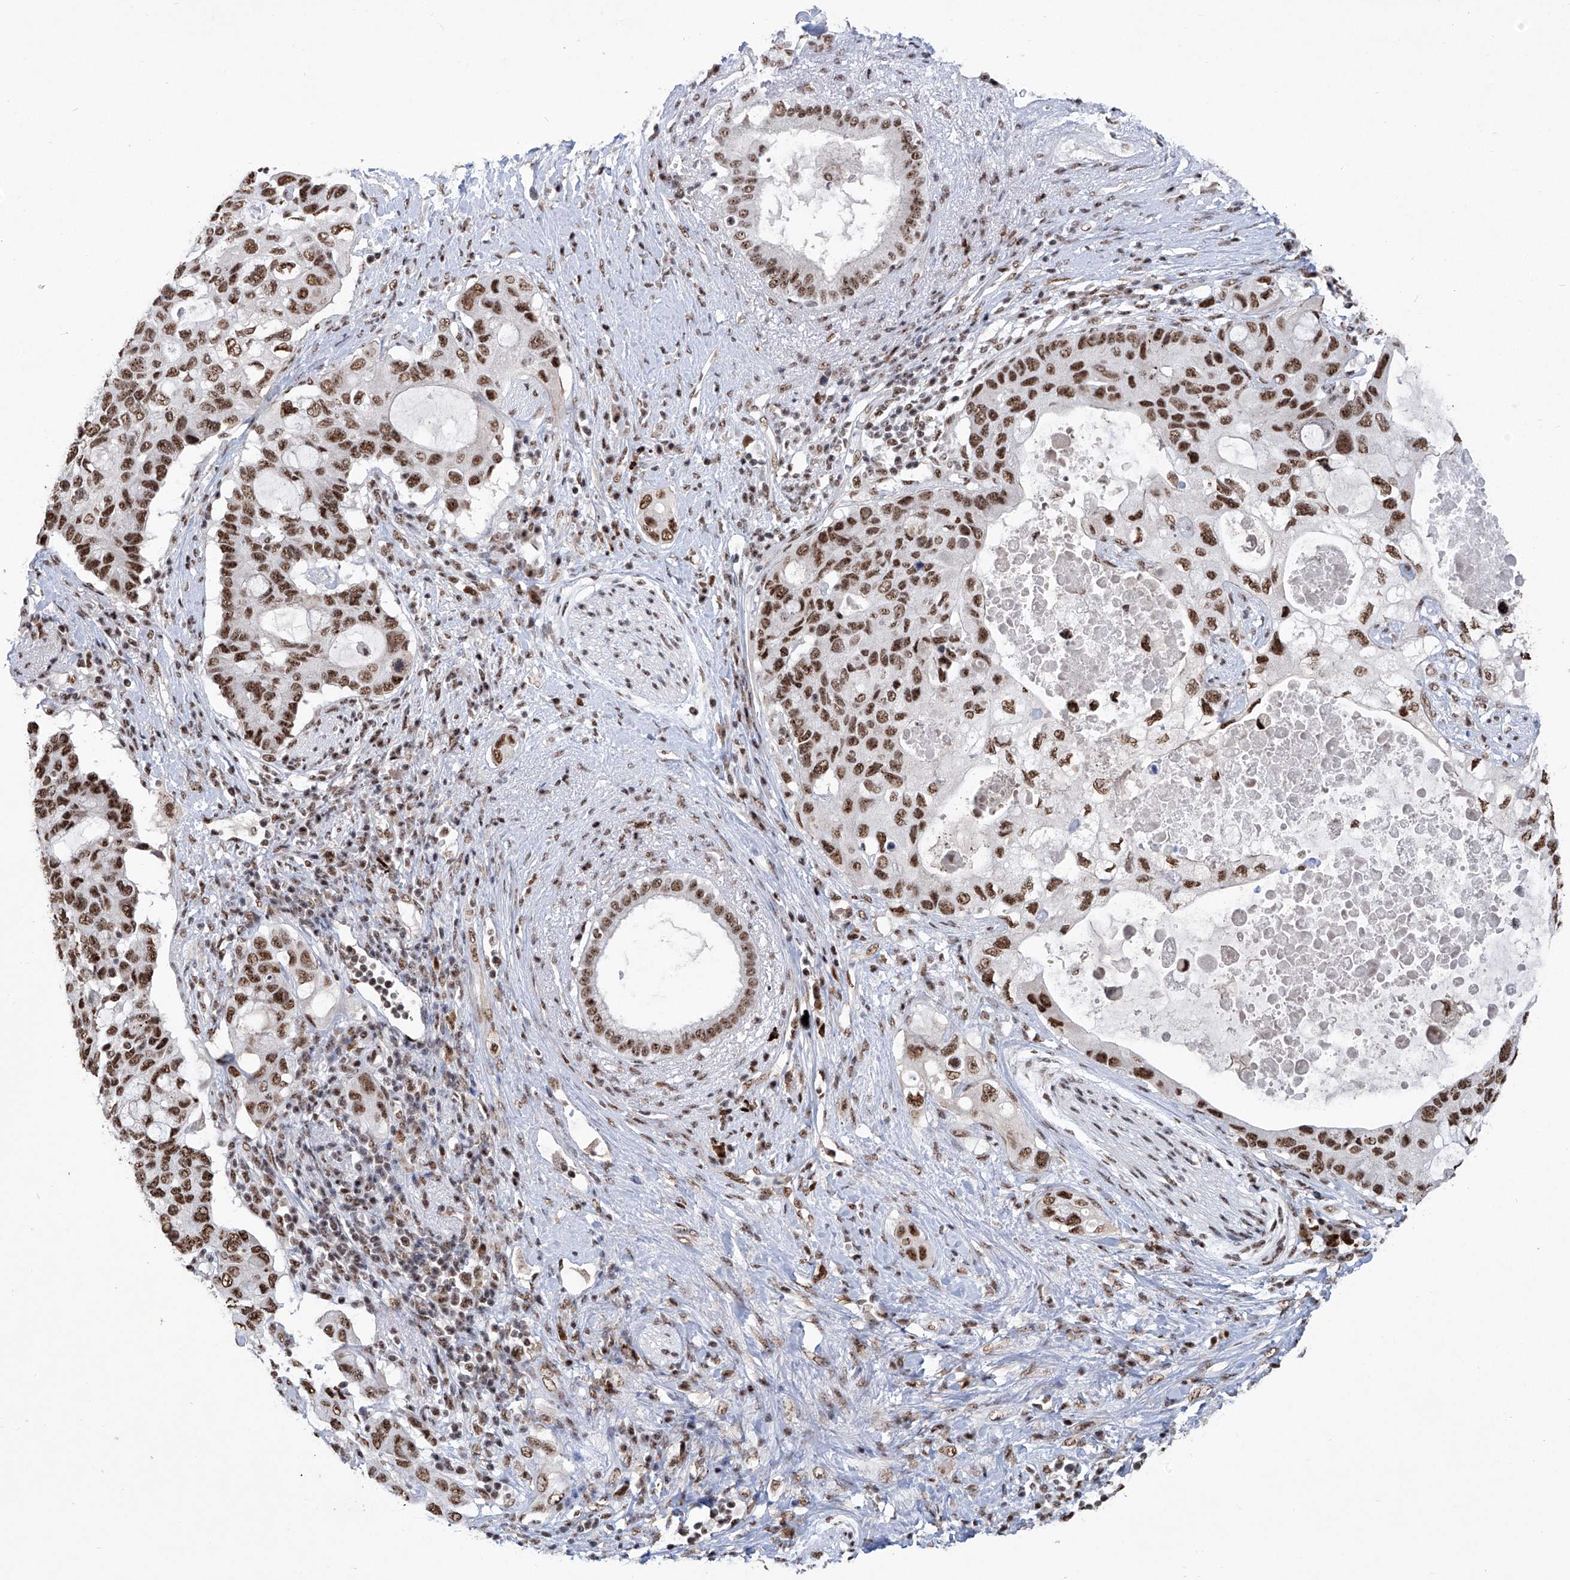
{"staining": {"intensity": "strong", "quantity": ">75%", "location": "nuclear"}, "tissue": "pancreatic cancer", "cell_type": "Tumor cells", "image_type": "cancer", "snomed": [{"axis": "morphology", "description": "Adenocarcinoma, NOS"}, {"axis": "topography", "description": "Pancreas"}], "caption": "IHC (DAB (3,3'-diaminobenzidine)) staining of pancreatic cancer exhibits strong nuclear protein positivity in approximately >75% of tumor cells.", "gene": "FBXL4", "patient": {"sex": "female", "age": 56}}